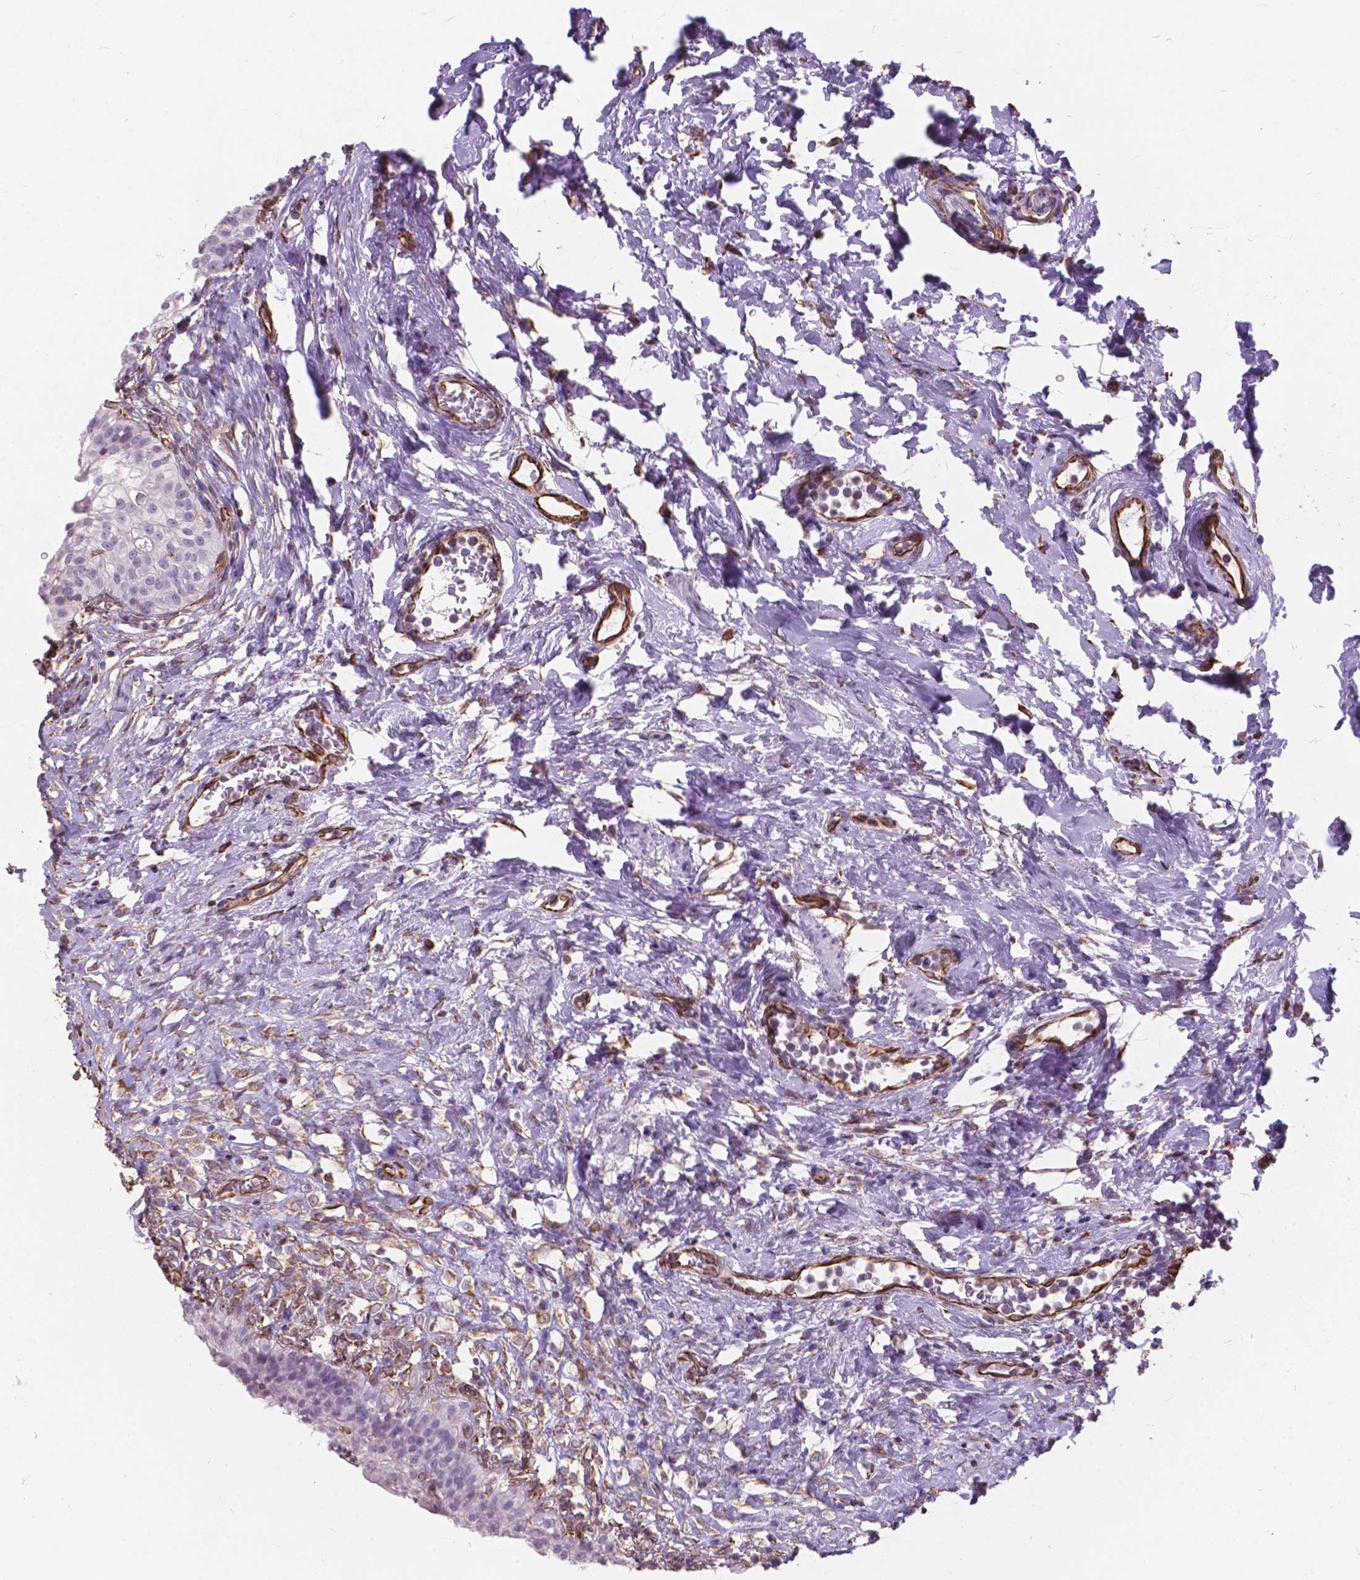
{"staining": {"intensity": "negative", "quantity": "none", "location": "none"}, "tissue": "urinary bladder", "cell_type": "Urothelial cells", "image_type": "normal", "snomed": [{"axis": "morphology", "description": "Normal tissue, NOS"}, {"axis": "topography", "description": "Urinary bladder"}], "caption": "This is an IHC histopathology image of benign urinary bladder. There is no positivity in urothelial cells.", "gene": "AMOT", "patient": {"sex": "male", "age": 76}}